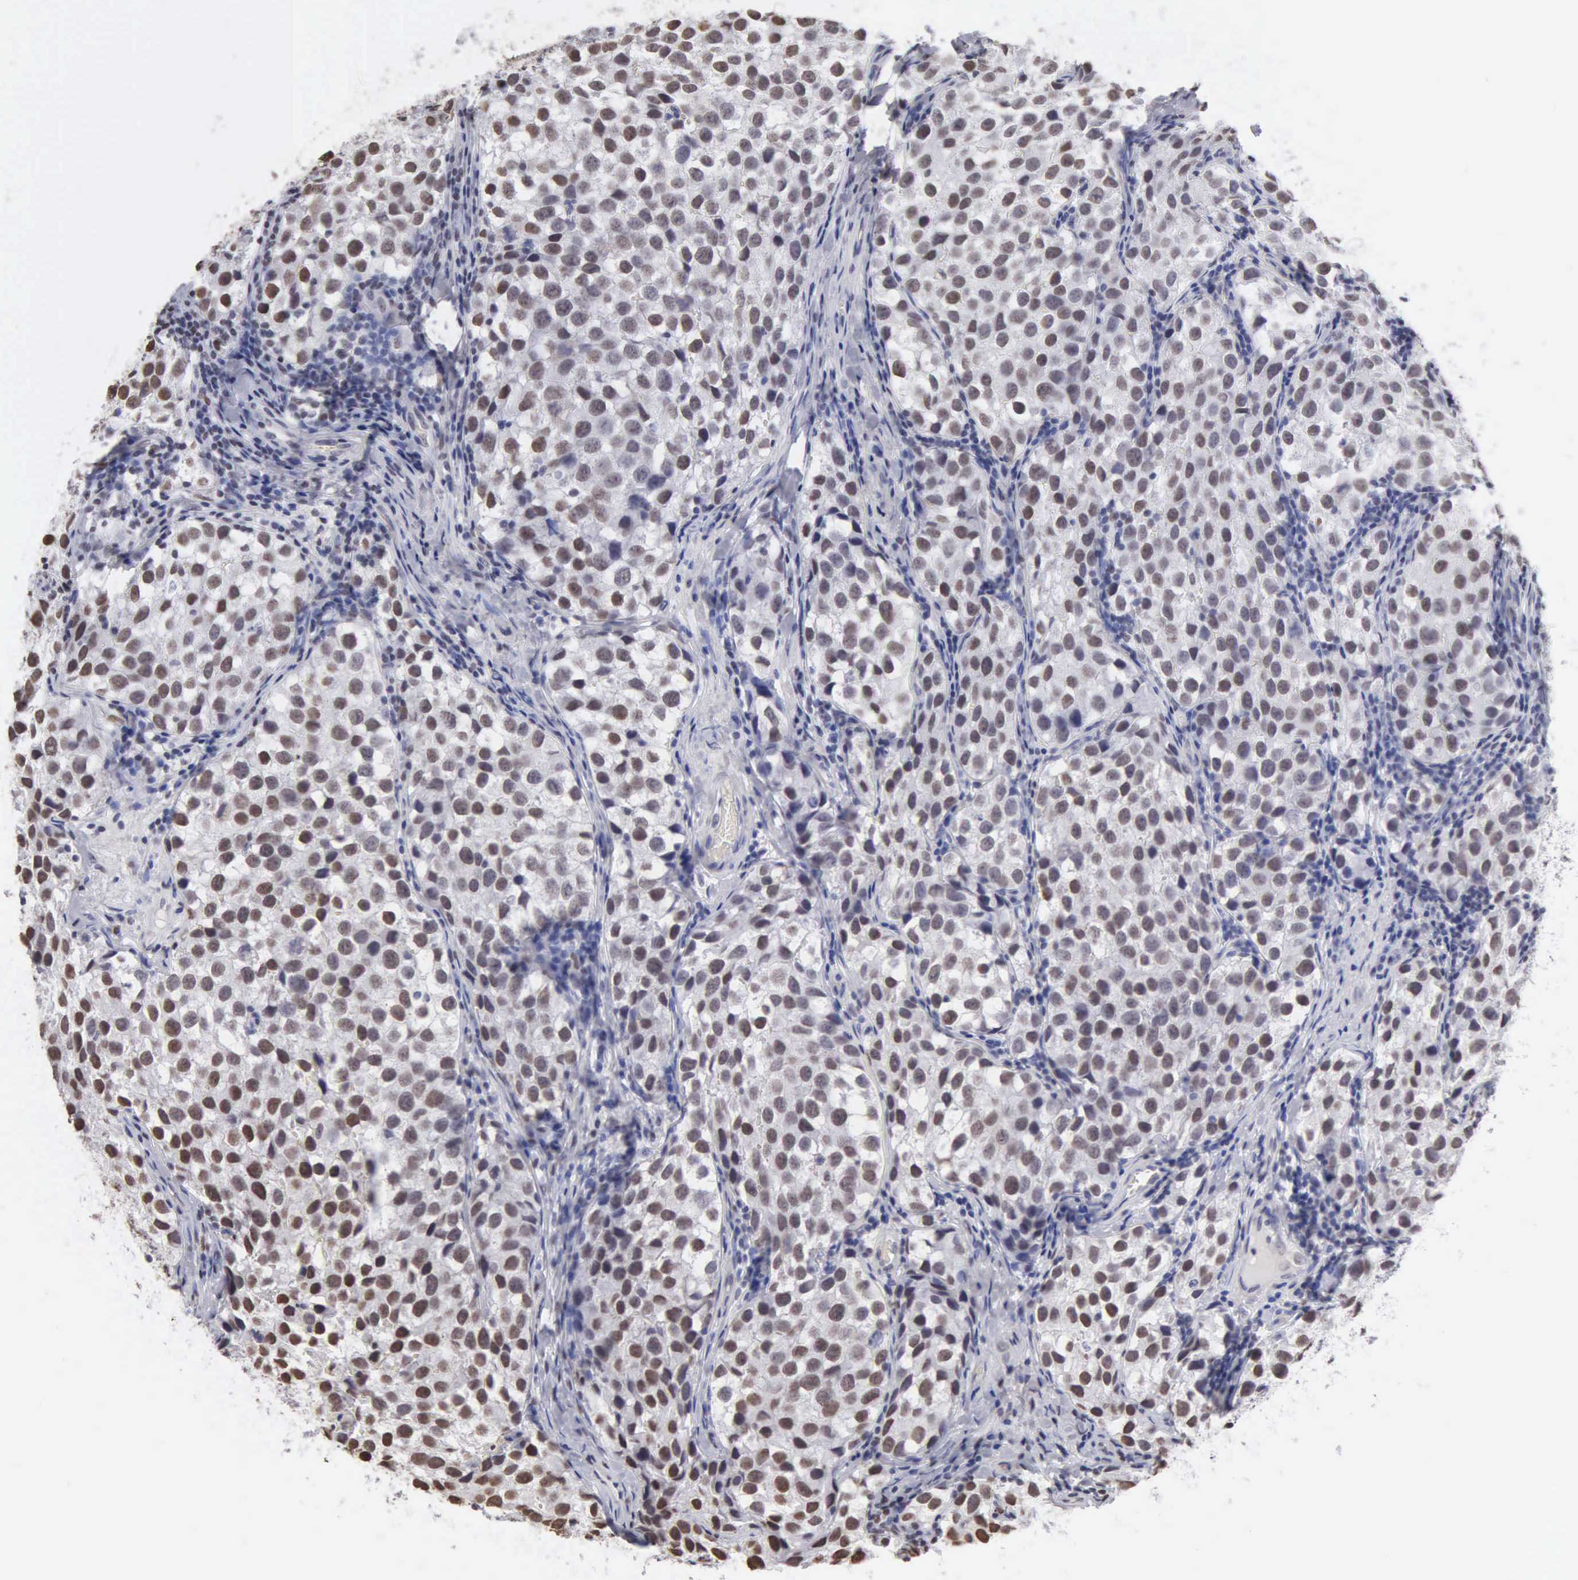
{"staining": {"intensity": "moderate", "quantity": ">75%", "location": "nuclear"}, "tissue": "testis cancer", "cell_type": "Tumor cells", "image_type": "cancer", "snomed": [{"axis": "morphology", "description": "Seminoma, NOS"}, {"axis": "topography", "description": "Testis"}], "caption": "Immunohistochemistry (IHC) staining of testis cancer (seminoma), which reveals medium levels of moderate nuclear staining in about >75% of tumor cells indicating moderate nuclear protein positivity. The staining was performed using DAB (brown) for protein detection and nuclei were counterstained in hematoxylin (blue).", "gene": "CCNG1", "patient": {"sex": "male", "age": 39}}